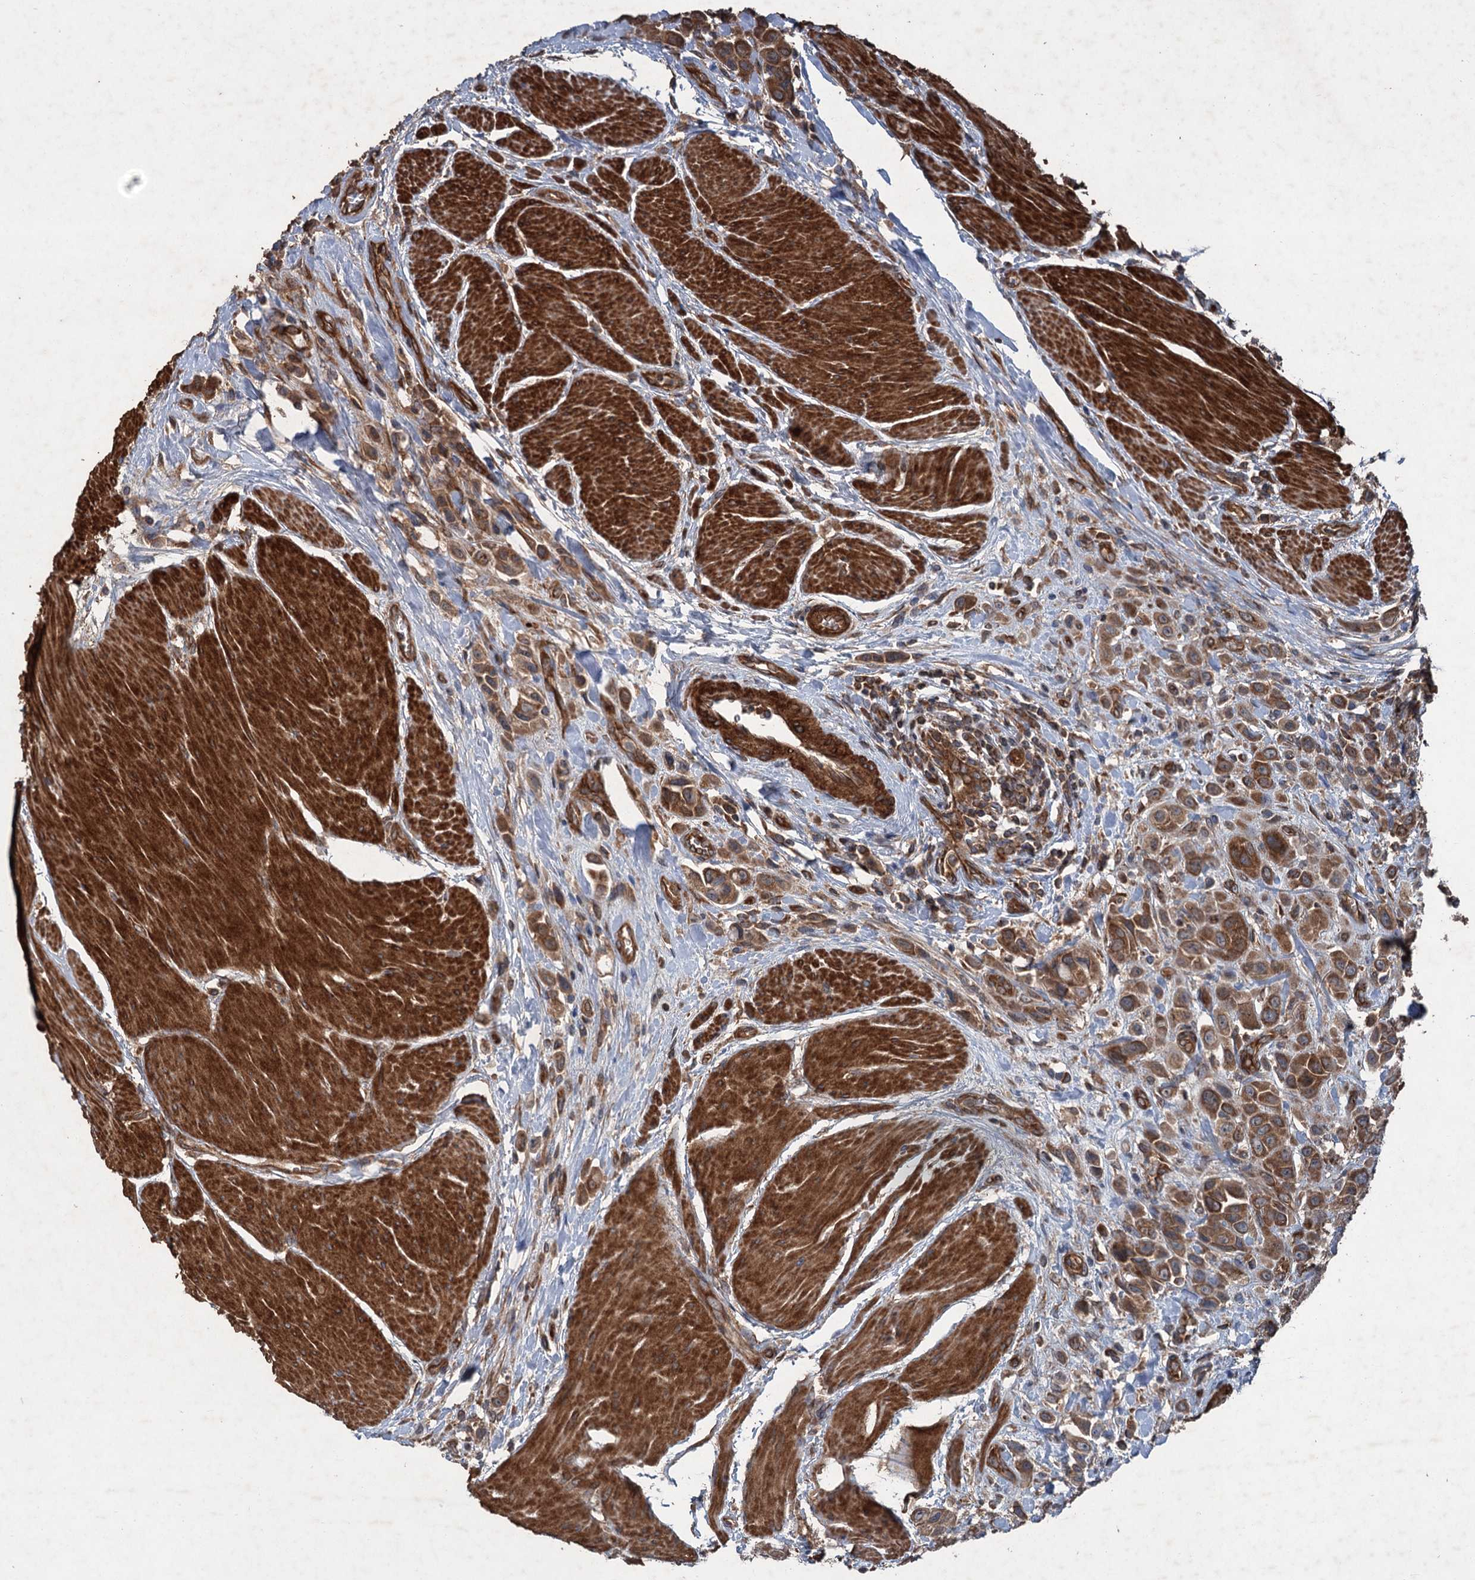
{"staining": {"intensity": "moderate", "quantity": ">75%", "location": "cytoplasmic/membranous"}, "tissue": "urothelial cancer", "cell_type": "Tumor cells", "image_type": "cancer", "snomed": [{"axis": "morphology", "description": "Urothelial carcinoma, High grade"}, {"axis": "topography", "description": "Urinary bladder"}], "caption": "Urothelial cancer tissue demonstrates moderate cytoplasmic/membranous positivity in approximately >75% of tumor cells, visualized by immunohistochemistry. The staining was performed using DAB (3,3'-diaminobenzidine), with brown indicating positive protein expression. Nuclei are stained blue with hematoxylin.", "gene": "RNF214", "patient": {"sex": "male", "age": 50}}